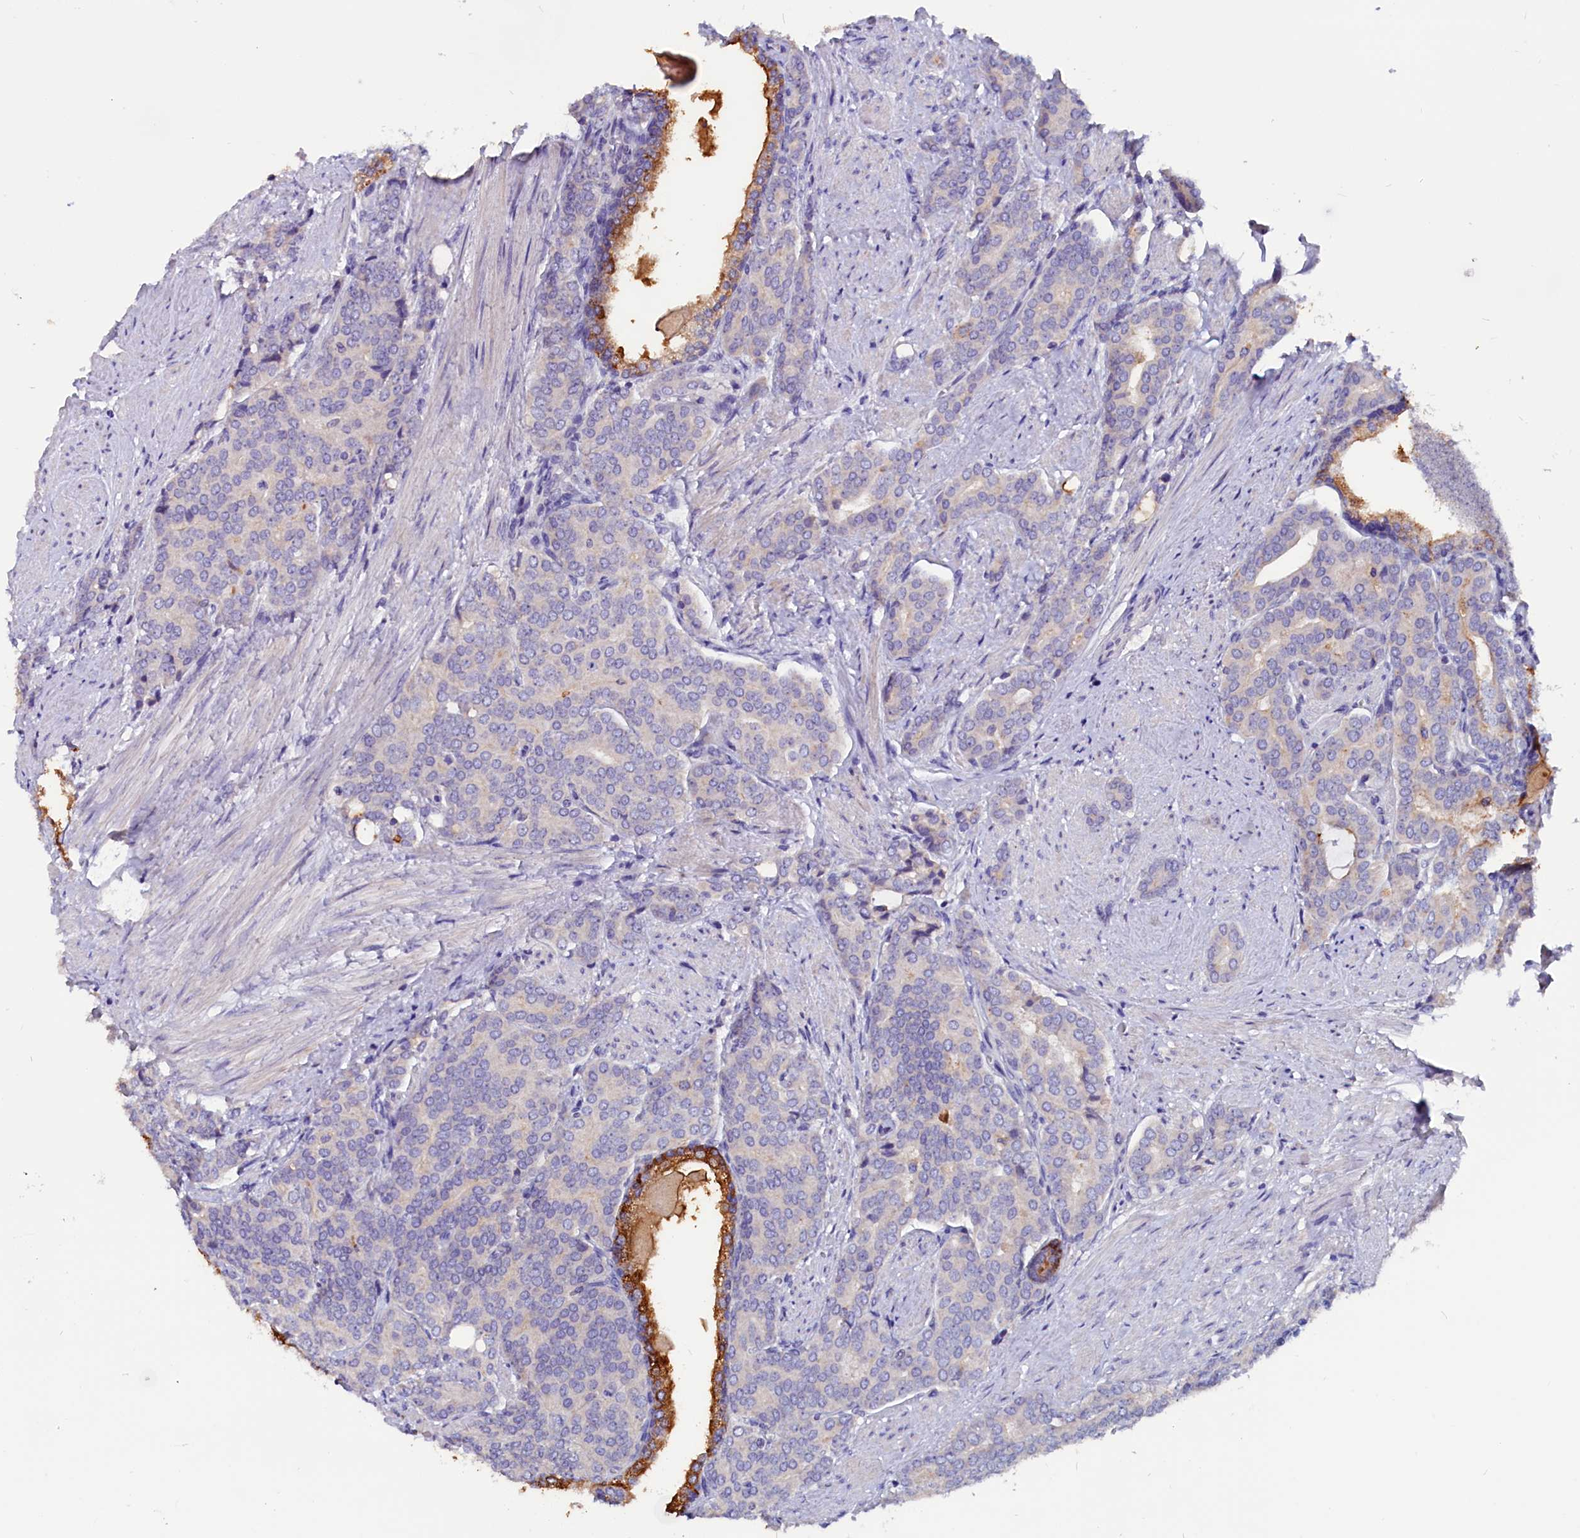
{"staining": {"intensity": "negative", "quantity": "none", "location": "none"}, "tissue": "prostate cancer", "cell_type": "Tumor cells", "image_type": "cancer", "snomed": [{"axis": "morphology", "description": "Adenocarcinoma, High grade"}, {"axis": "topography", "description": "Prostate"}], "caption": "Image shows no protein staining in tumor cells of prostate cancer (adenocarcinoma (high-grade)) tissue. The staining is performed using DAB brown chromogen with nuclei counter-stained in using hematoxylin.", "gene": "CCBE1", "patient": {"sex": "male", "age": 67}}